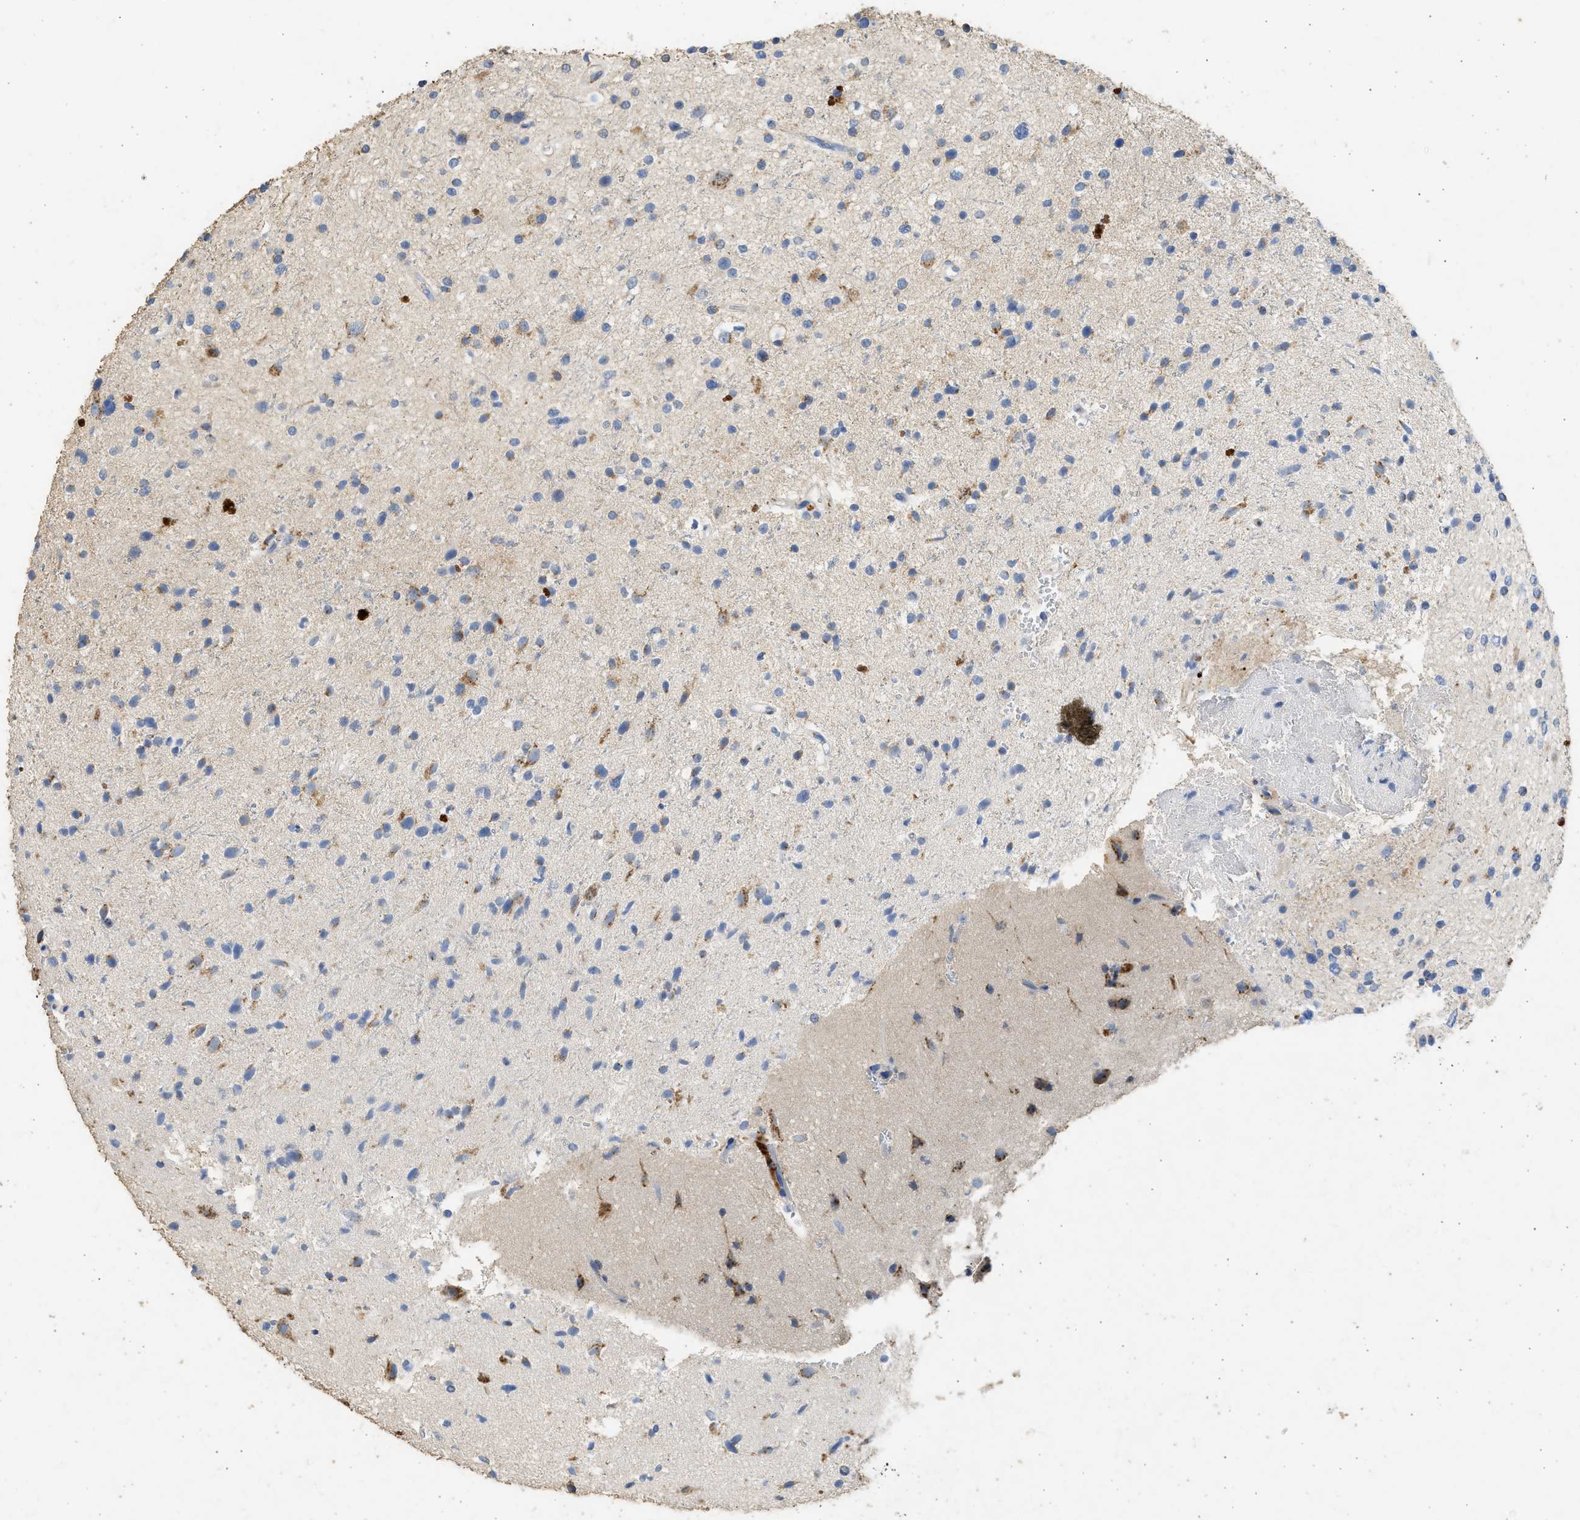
{"staining": {"intensity": "moderate", "quantity": "<25%", "location": "cytoplasmic/membranous"}, "tissue": "glioma", "cell_type": "Tumor cells", "image_type": "cancer", "snomed": [{"axis": "morphology", "description": "Glioma, malignant, High grade"}, {"axis": "topography", "description": "Brain"}], "caption": "DAB (3,3'-diaminobenzidine) immunohistochemical staining of human glioma shows moderate cytoplasmic/membranous protein expression in approximately <25% of tumor cells. The protein is shown in brown color, while the nuclei are stained blue.", "gene": "IPO8", "patient": {"sex": "male", "age": 33}}